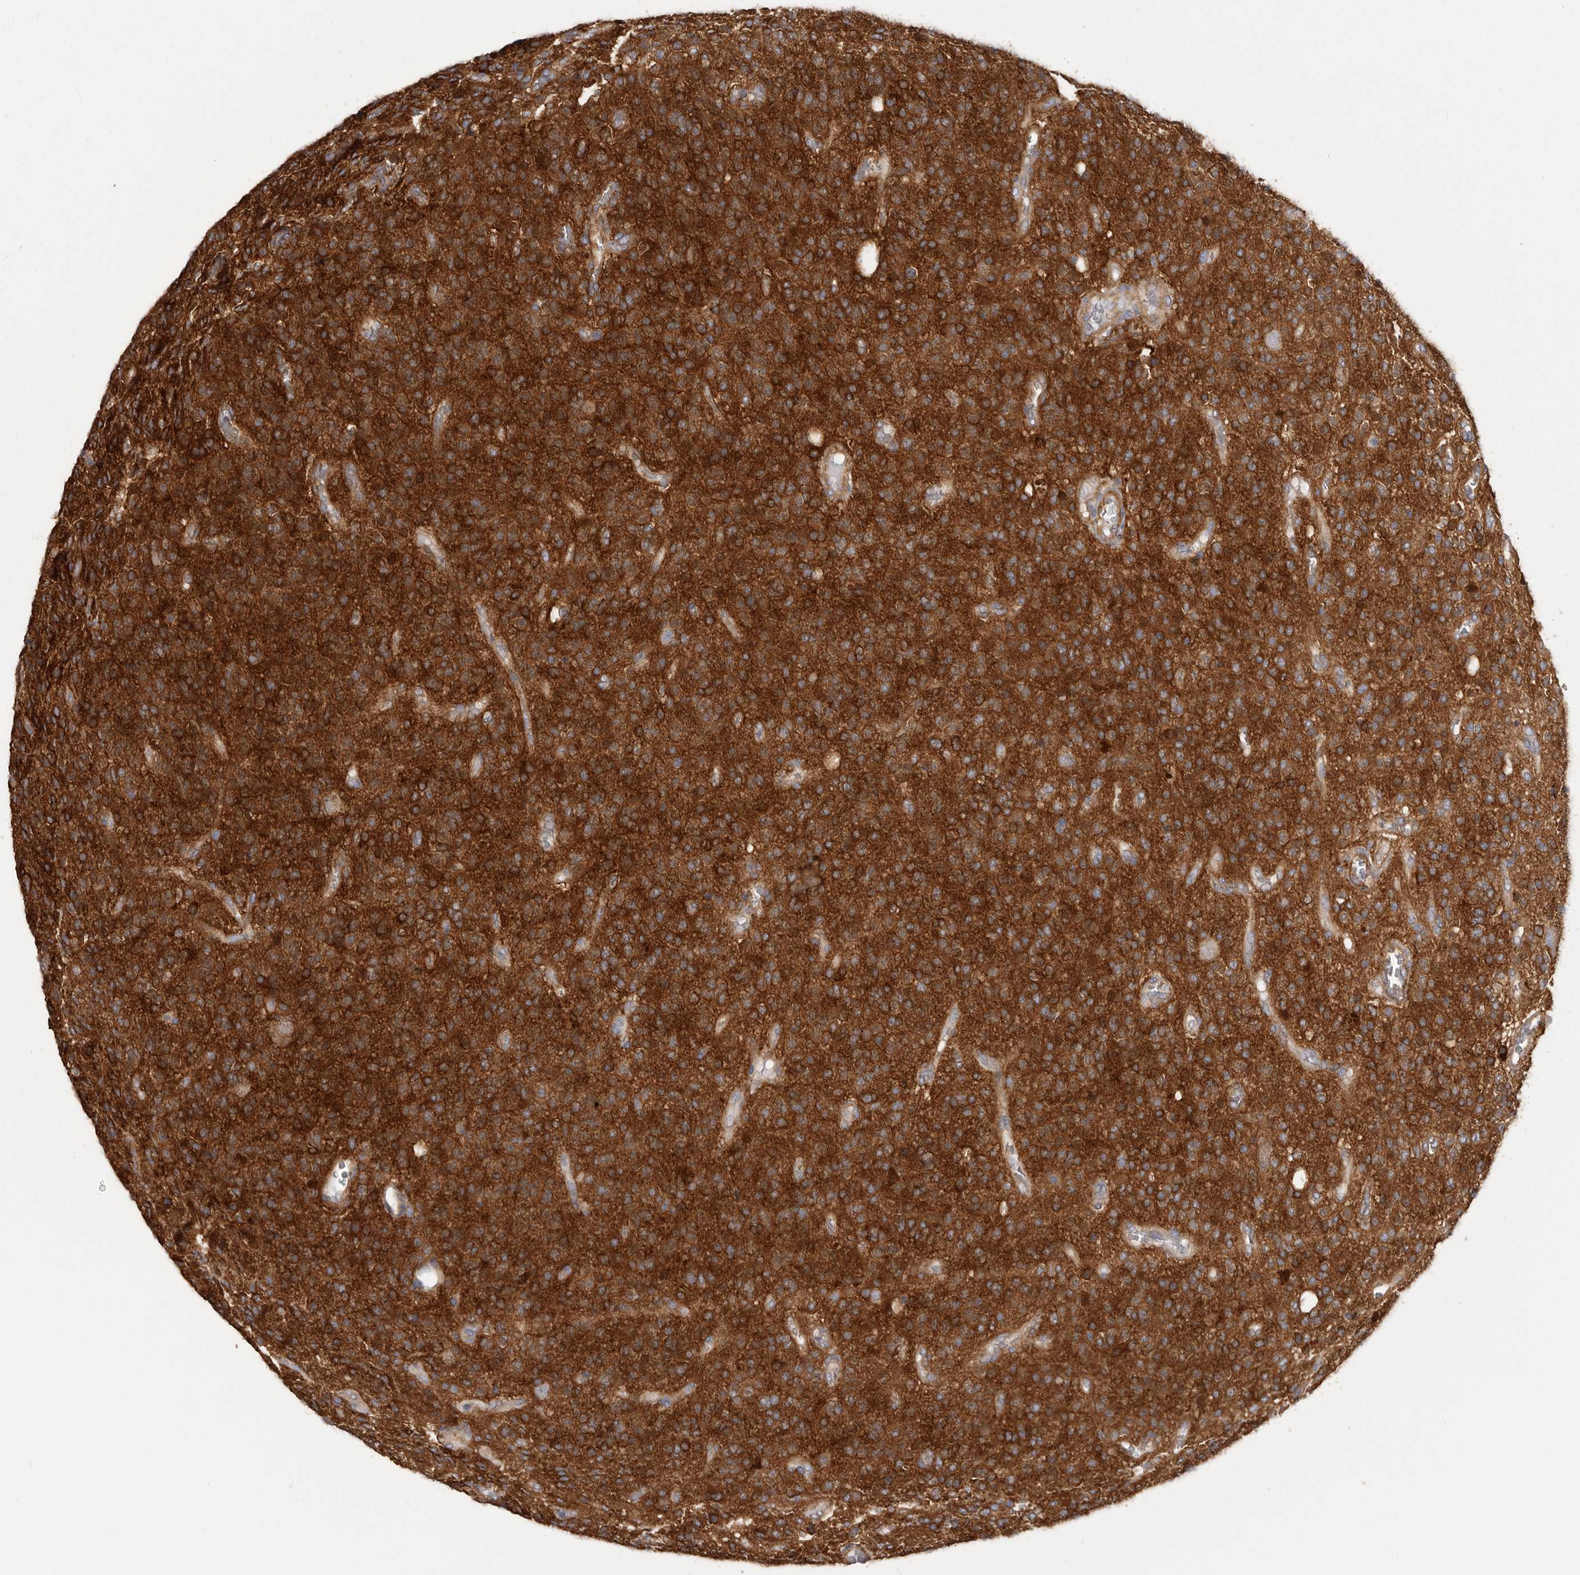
{"staining": {"intensity": "strong", "quantity": ">75%", "location": "cytoplasmic/membranous"}, "tissue": "glioma", "cell_type": "Tumor cells", "image_type": "cancer", "snomed": [{"axis": "morphology", "description": "Glioma, malignant, High grade"}, {"axis": "topography", "description": "Brain"}], "caption": "This photomicrograph reveals malignant glioma (high-grade) stained with immunohistochemistry (IHC) to label a protein in brown. The cytoplasmic/membranous of tumor cells show strong positivity for the protein. Nuclei are counter-stained blue.", "gene": "ENAH", "patient": {"sex": "male", "age": 34}}